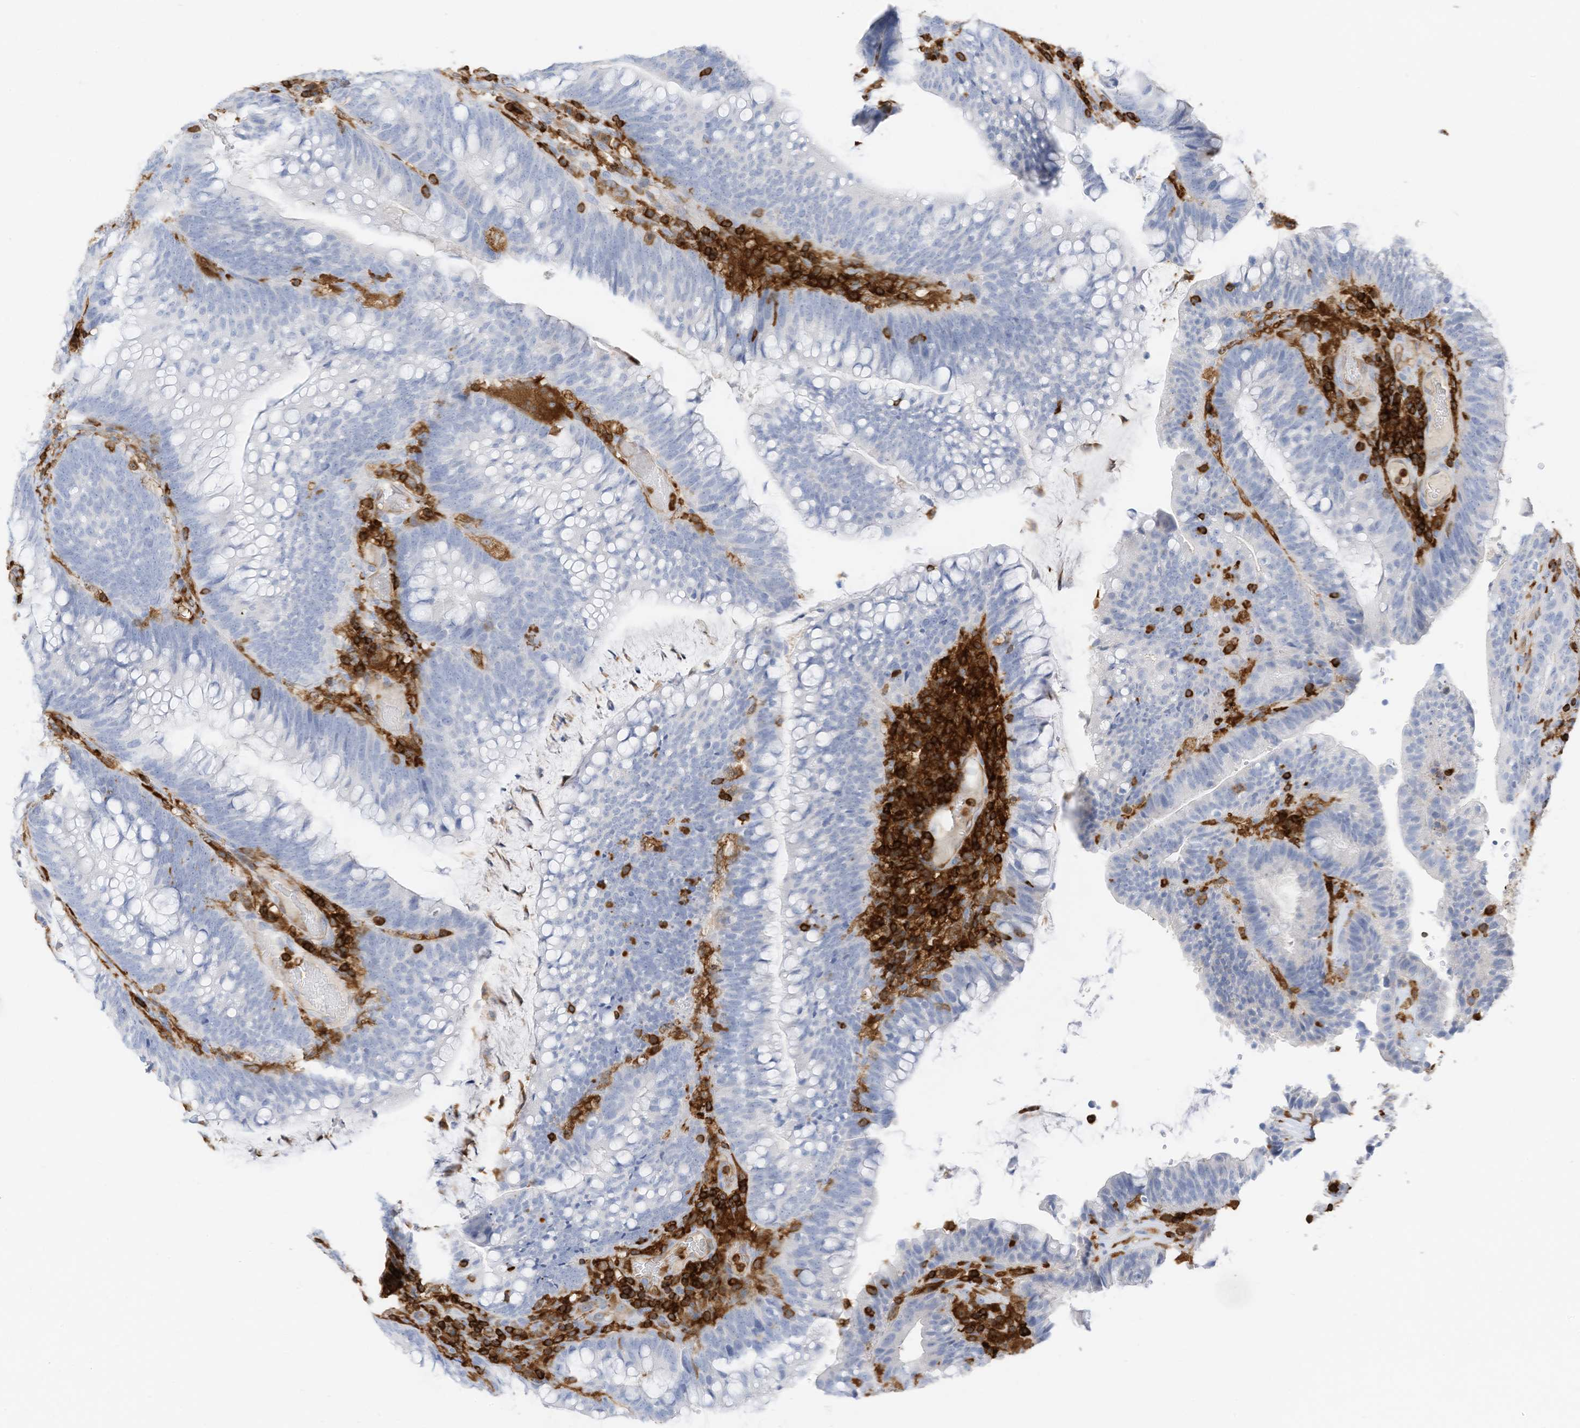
{"staining": {"intensity": "negative", "quantity": "none", "location": "none"}, "tissue": "colorectal cancer", "cell_type": "Tumor cells", "image_type": "cancer", "snomed": [{"axis": "morphology", "description": "Adenocarcinoma, NOS"}, {"axis": "topography", "description": "Colon"}], "caption": "This is an IHC photomicrograph of colorectal adenocarcinoma. There is no expression in tumor cells.", "gene": "ARHGAP25", "patient": {"sex": "female", "age": 66}}